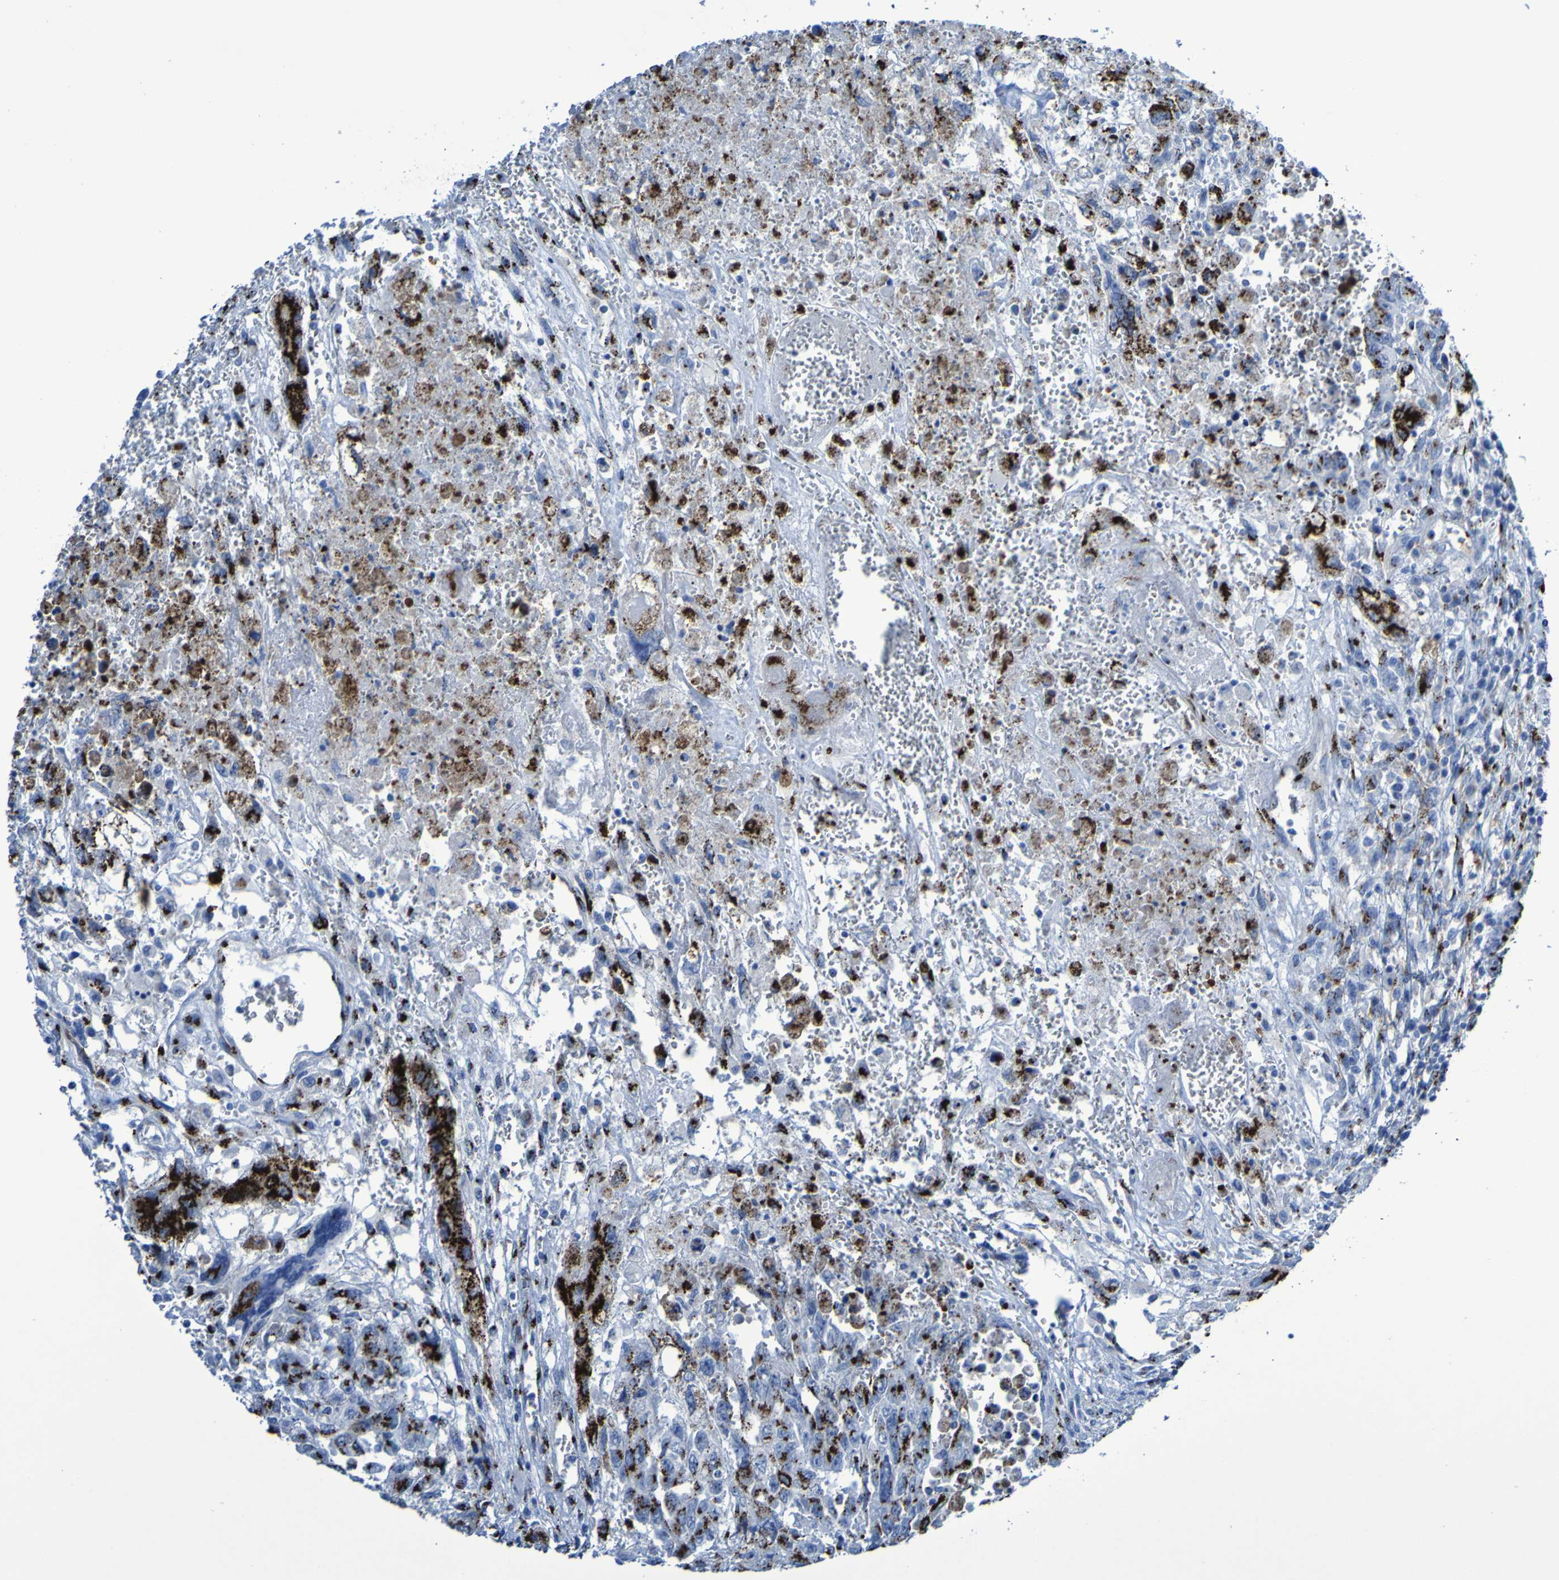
{"staining": {"intensity": "strong", "quantity": ">75%", "location": "cytoplasmic/membranous"}, "tissue": "testis cancer", "cell_type": "Tumor cells", "image_type": "cancer", "snomed": [{"axis": "morphology", "description": "Carcinoma, Embryonal, NOS"}, {"axis": "topography", "description": "Testis"}], "caption": "Testis cancer (embryonal carcinoma) stained for a protein (brown) exhibits strong cytoplasmic/membranous positive staining in approximately >75% of tumor cells.", "gene": "GOLM1", "patient": {"sex": "male", "age": 28}}